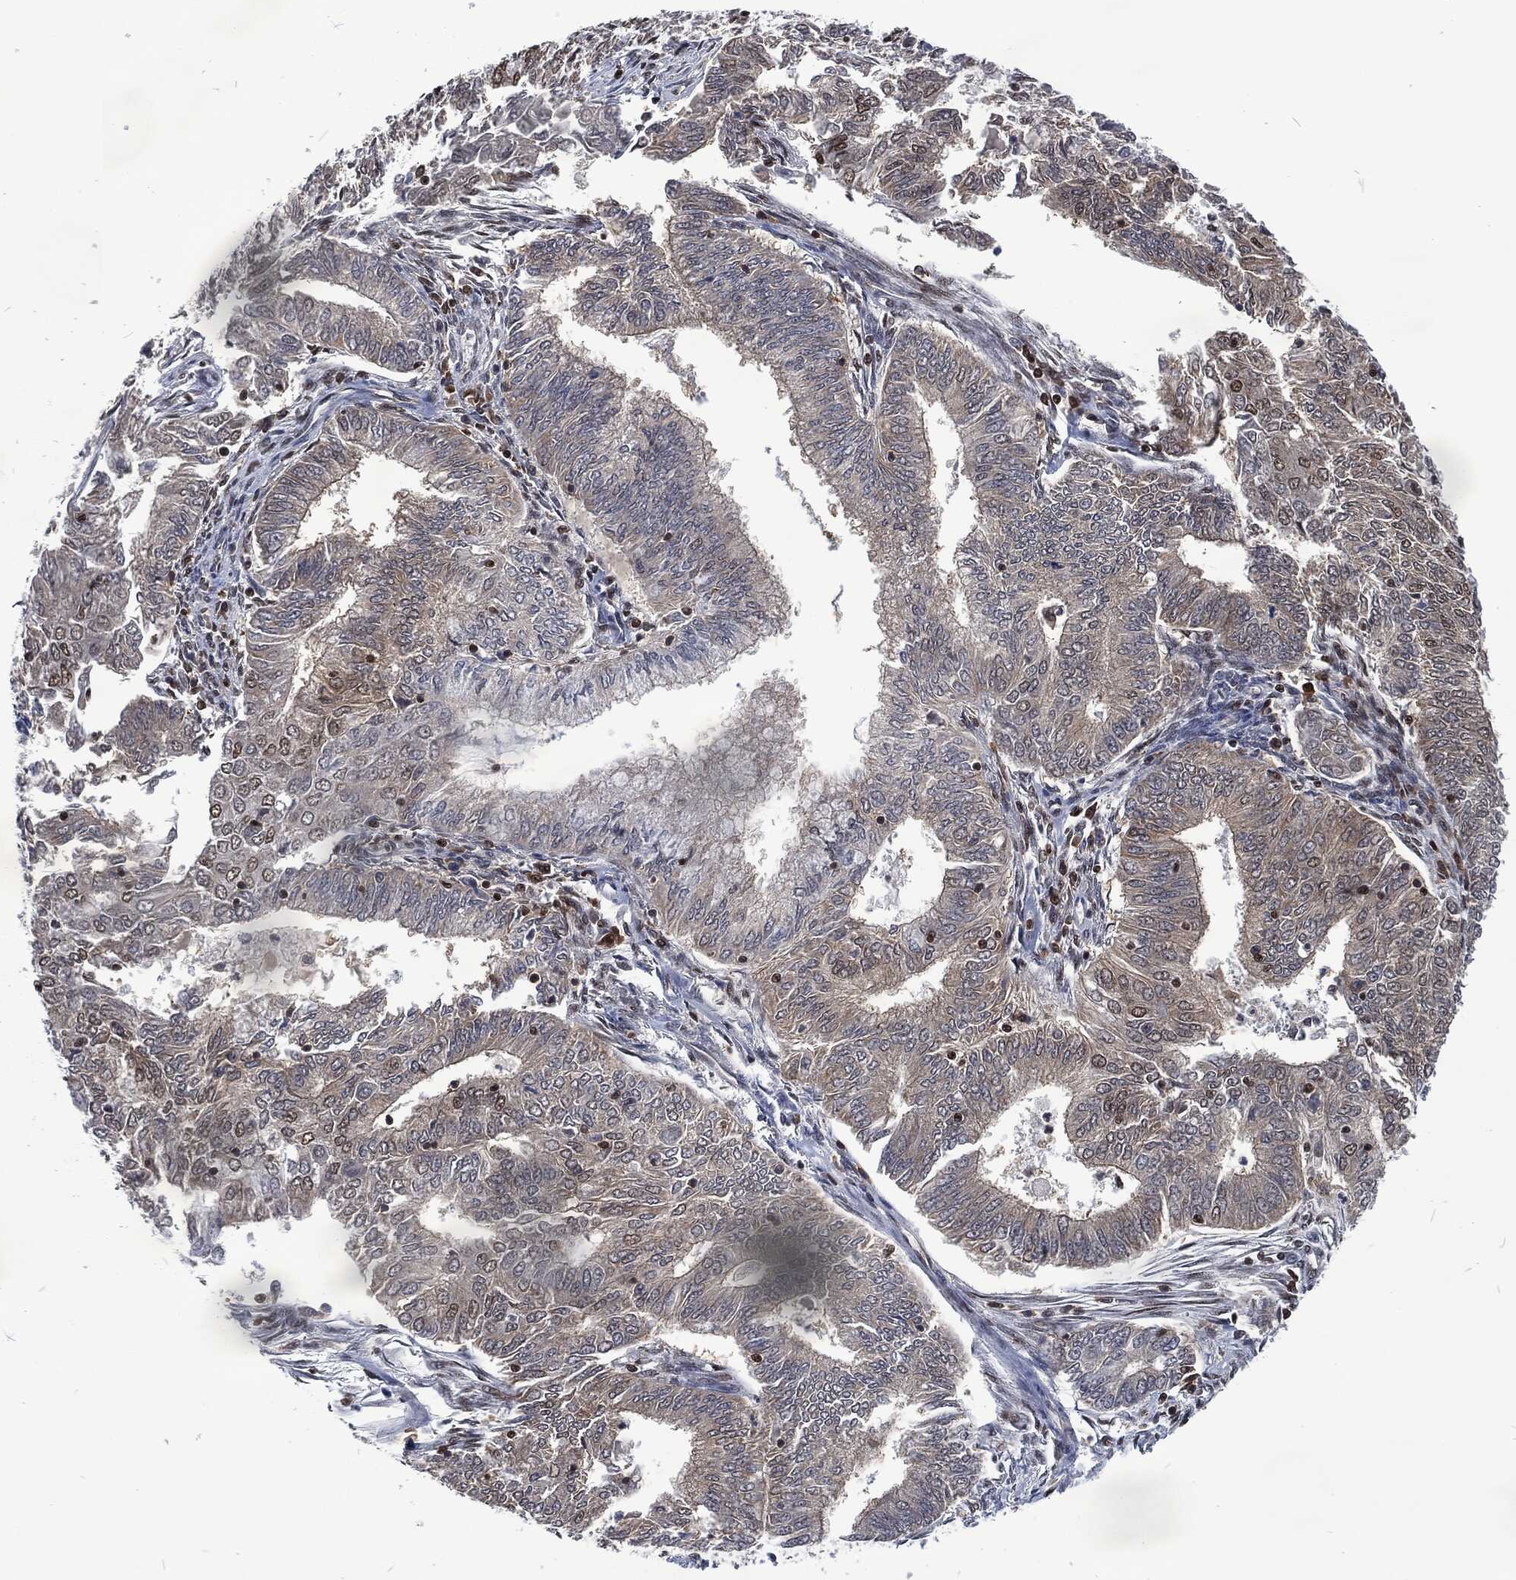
{"staining": {"intensity": "moderate", "quantity": "25%-75%", "location": "nuclear"}, "tissue": "endometrial cancer", "cell_type": "Tumor cells", "image_type": "cancer", "snomed": [{"axis": "morphology", "description": "Adenocarcinoma, NOS"}, {"axis": "topography", "description": "Endometrium"}], "caption": "IHC (DAB (3,3'-diaminobenzidine)) staining of human endometrial cancer reveals moderate nuclear protein staining in approximately 25%-75% of tumor cells. (DAB IHC with brightfield microscopy, high magnification).", "gene": "DCPS", "patient": {"sex": "female", "age": 62}}